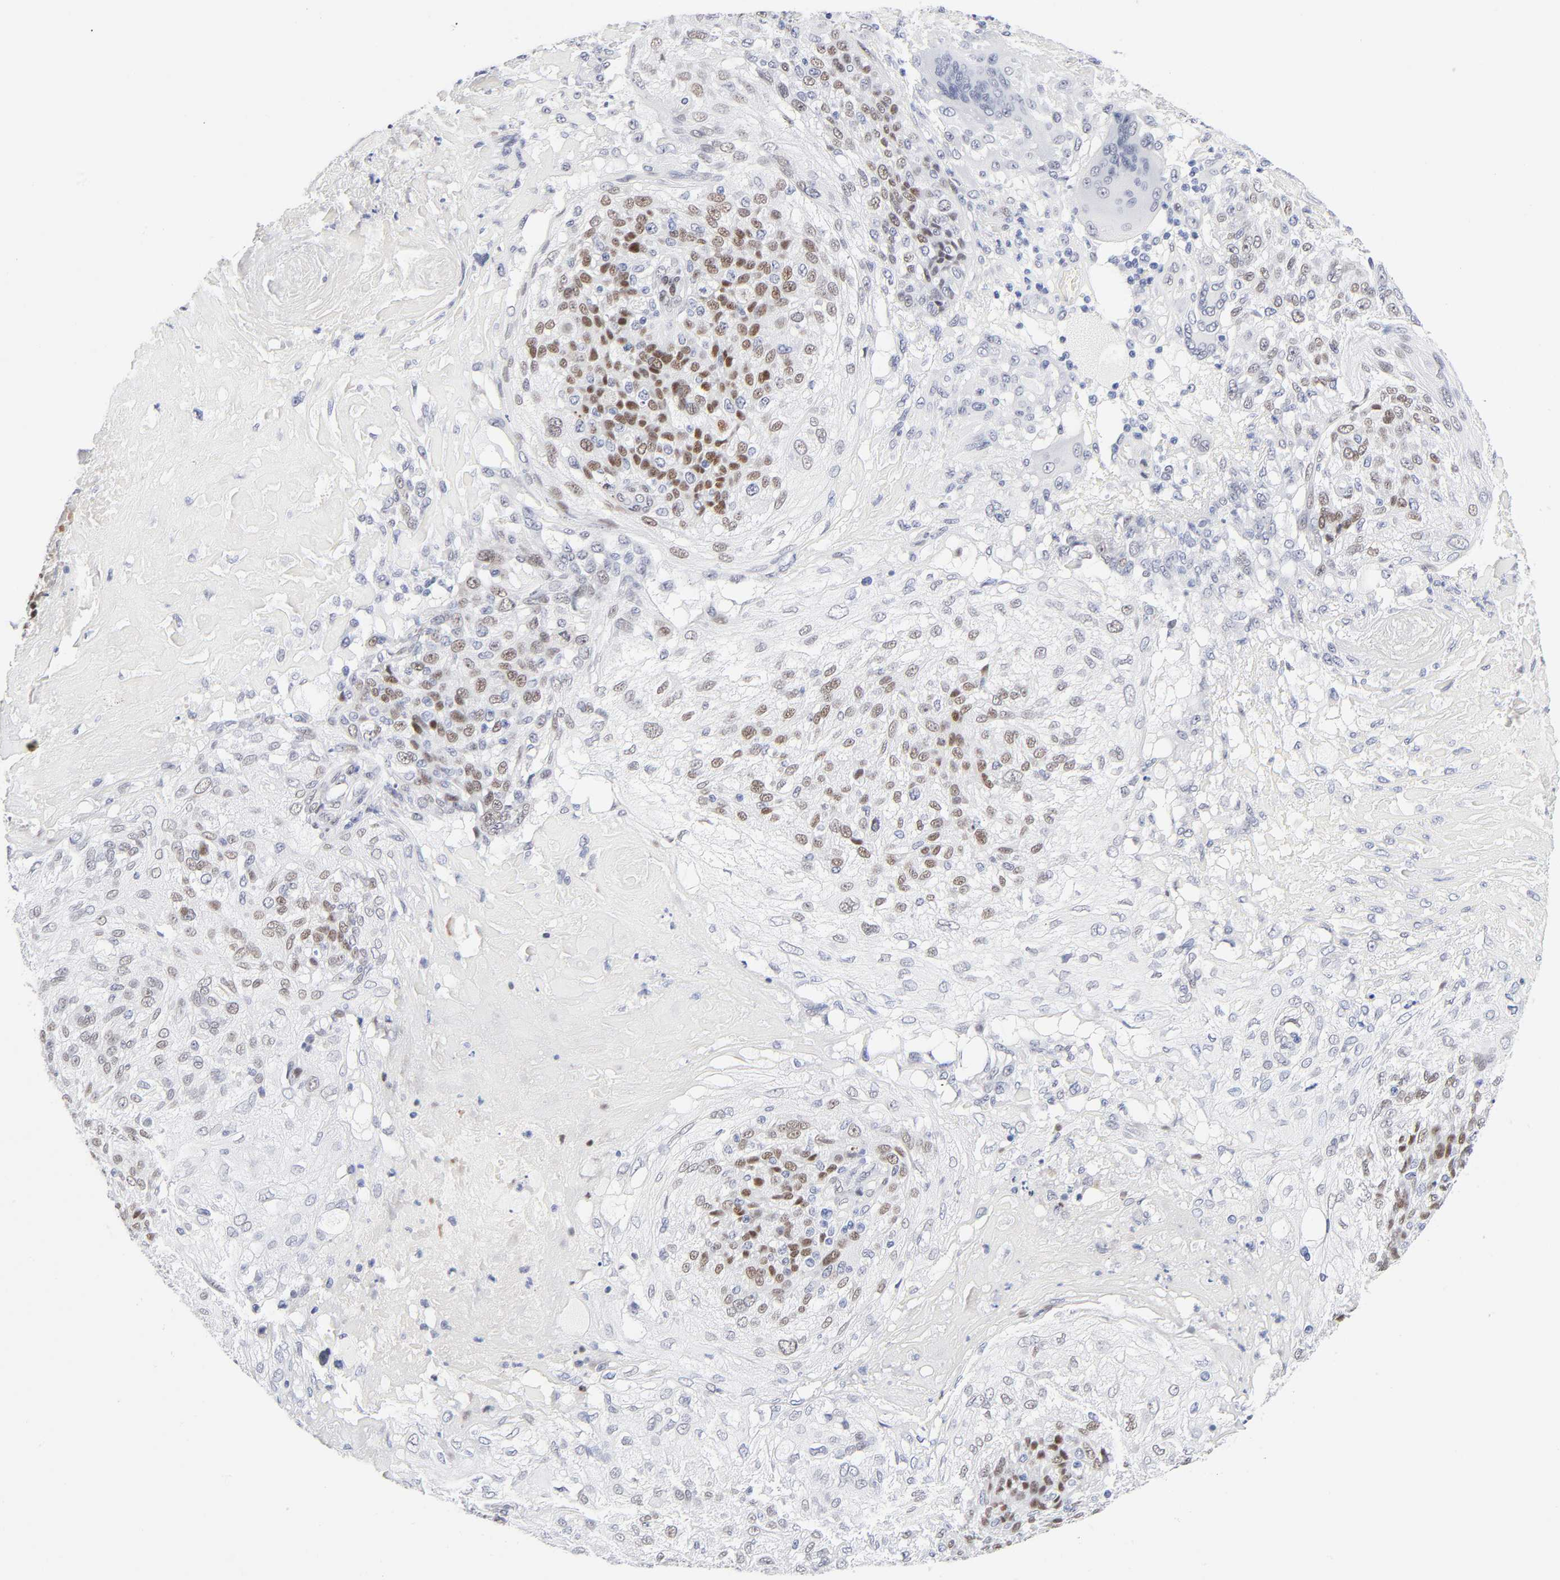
{"staining": {"intensity": "moderate", "quantity": ">75%", "location": "nuclear"}, "tissue": "skin cancer", "cell_type": "Tumor cells", "image_type": "cancer", "snomed": [{"axis": "morphology", "description": "Normal tissue, NOS"}, {"axis": "morphology", "description": "Squamous cell carcinoma, NOS"}, {"axis": "topography", "description": "Skin"}], "caption": "Squamous cell carcinoma (skin) stained for a protein (brown) displays moderate nuclear positive staining in about >75% of tumor cells.", "gene": "NFIC", "patient": {"sex": "female", "age": 83}}